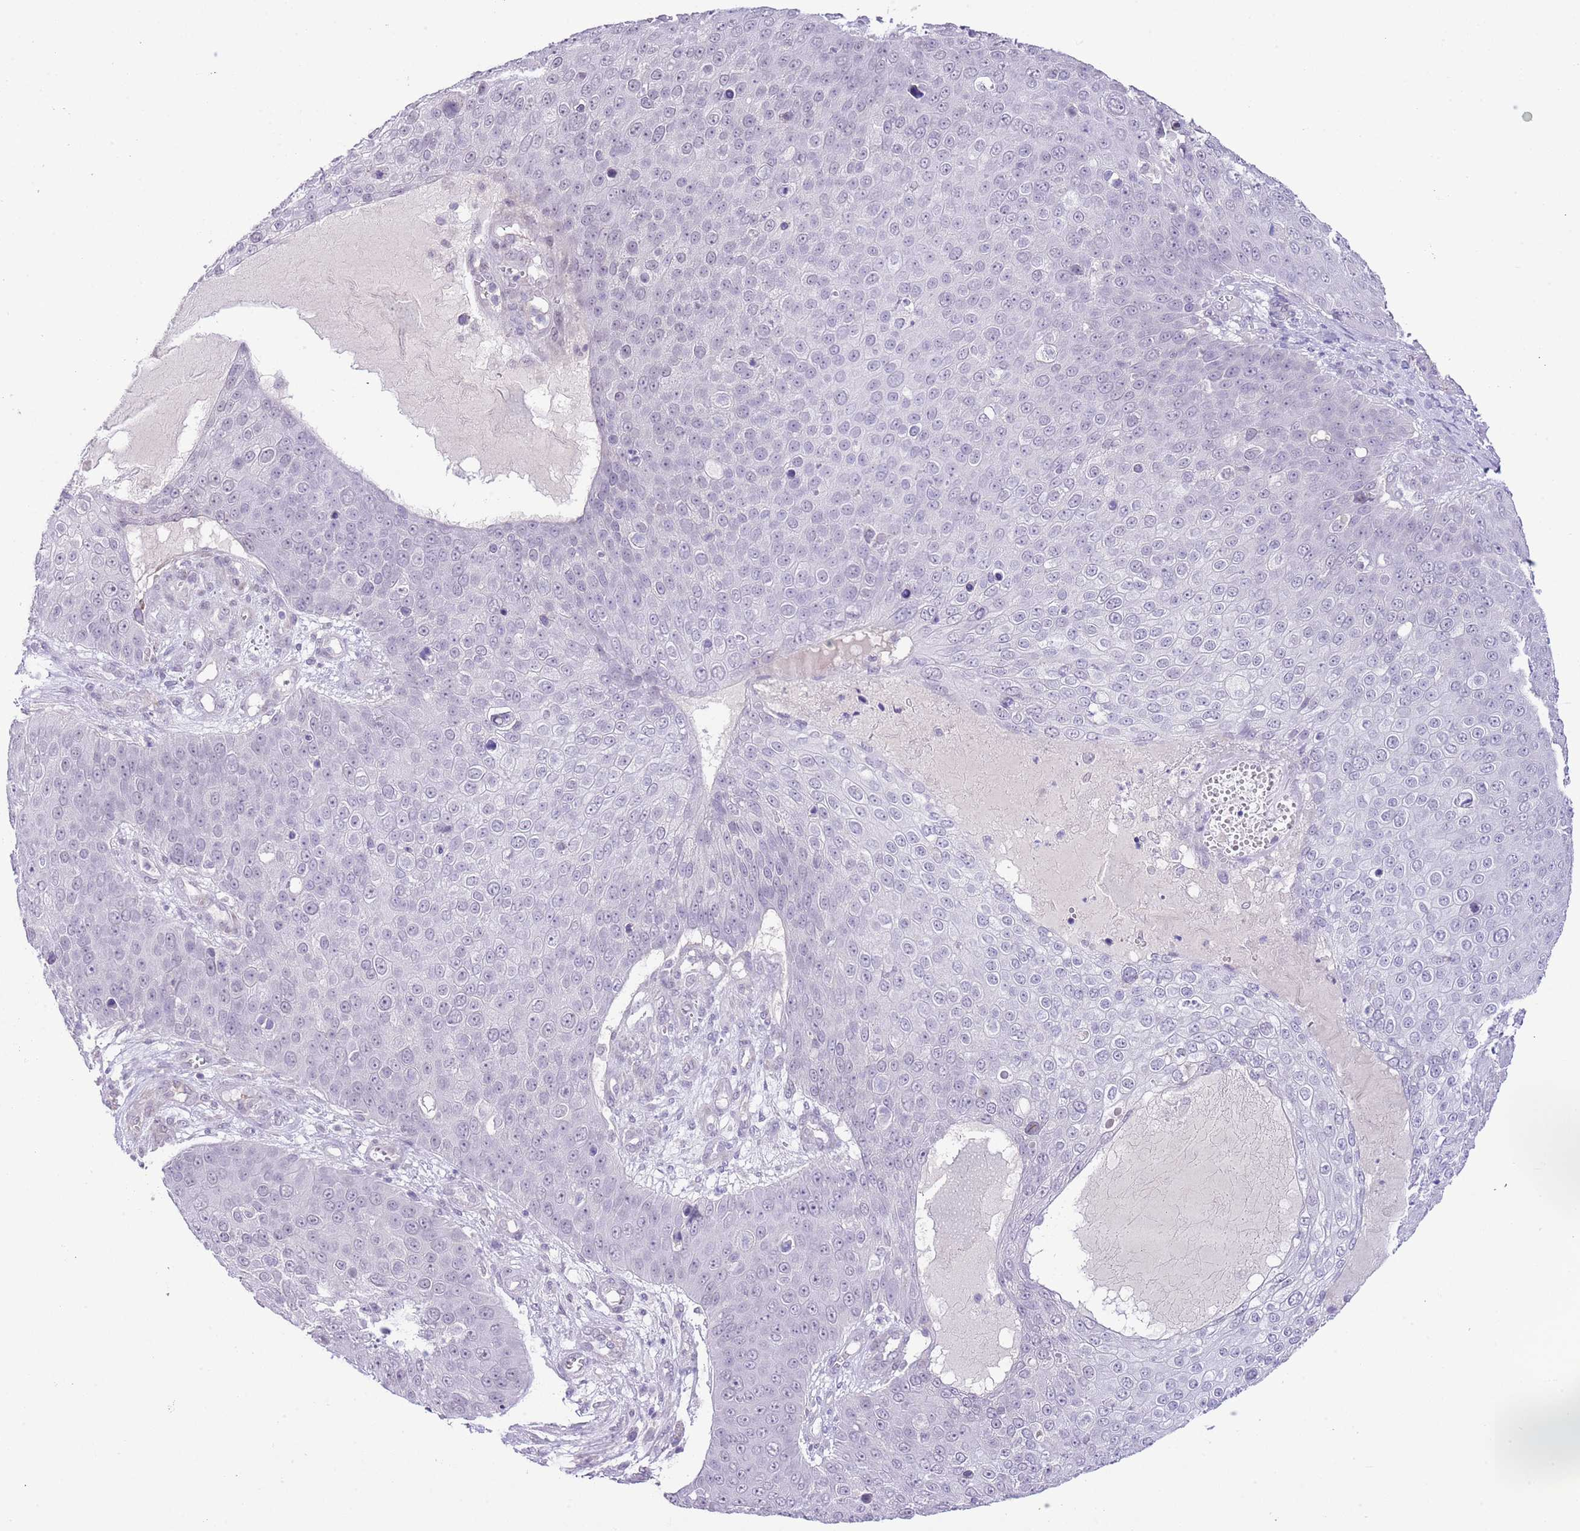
{"staining": {"intensity": "negative", "quantity": "none", "location": "none"}, "tissue": "skin cancer", "cell_type": "Tumor cells", "image_type": "cancer", "snomed": [{"axis": "morphology", "description": "Squamous cell carcinoma, NOS"}, {"axis": "topography", "description": "Skin"}], "caption": "Skin cancer stained for a protein using IHC shows no expression tumor cells.", "gene": "MIDN", "patient": {"sex": "male", "age": 71}}